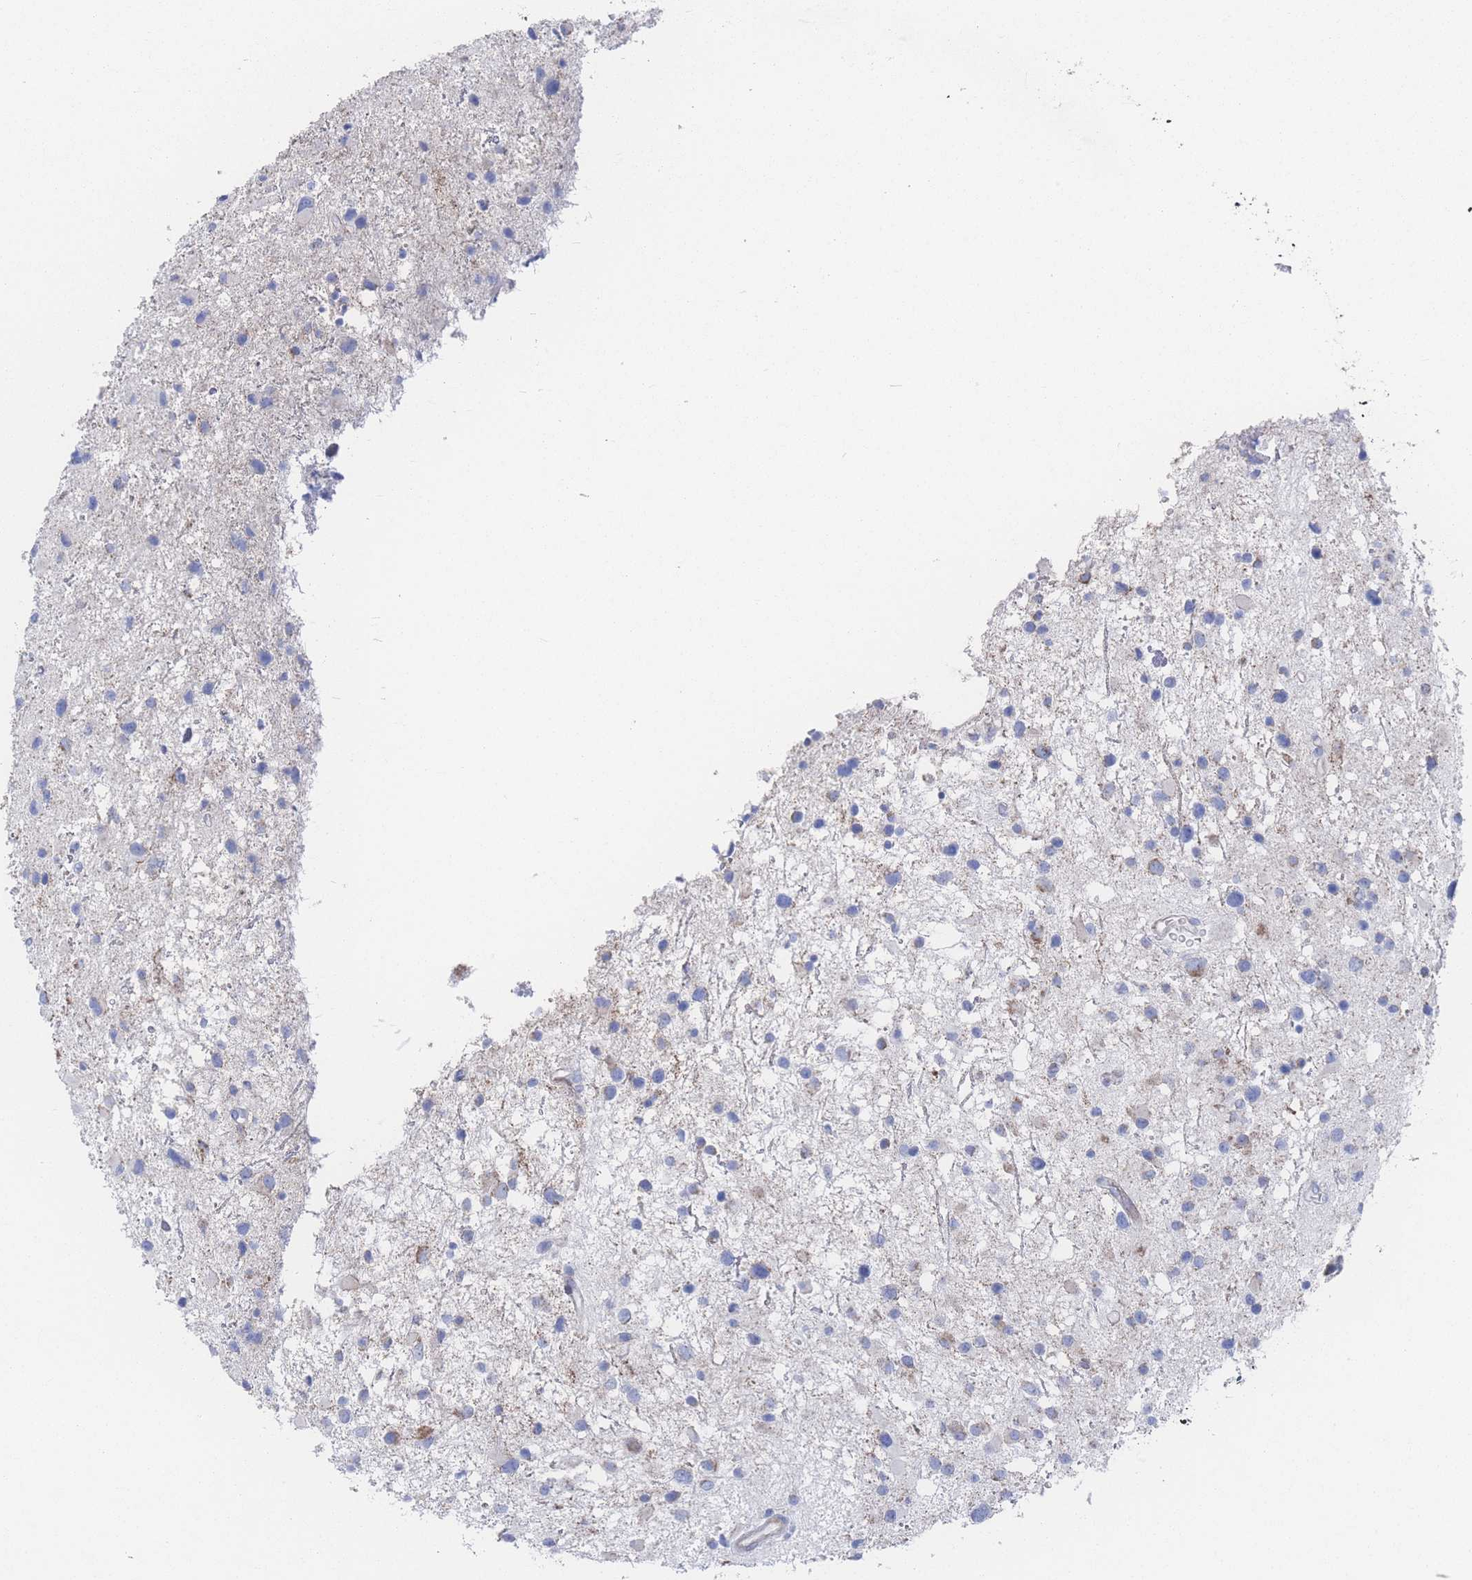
{"staining": {"intensity": "negative", "quantity": "none", "location": "none"}, "tissue": "glioma", "cell_type": "Tumor cells", "image_type": "cancer", "snomed": [{"axis": "morphology", "description": "Glioma, malignant, Low grade"}, {"axis": "topography", "description": "Brain"}], "caption": "This is an IHC histopathology image of human glioma. There is no staining in tumor cells.", "gene": "SNPH", "patient": {"sex": "female", "age": 32}}